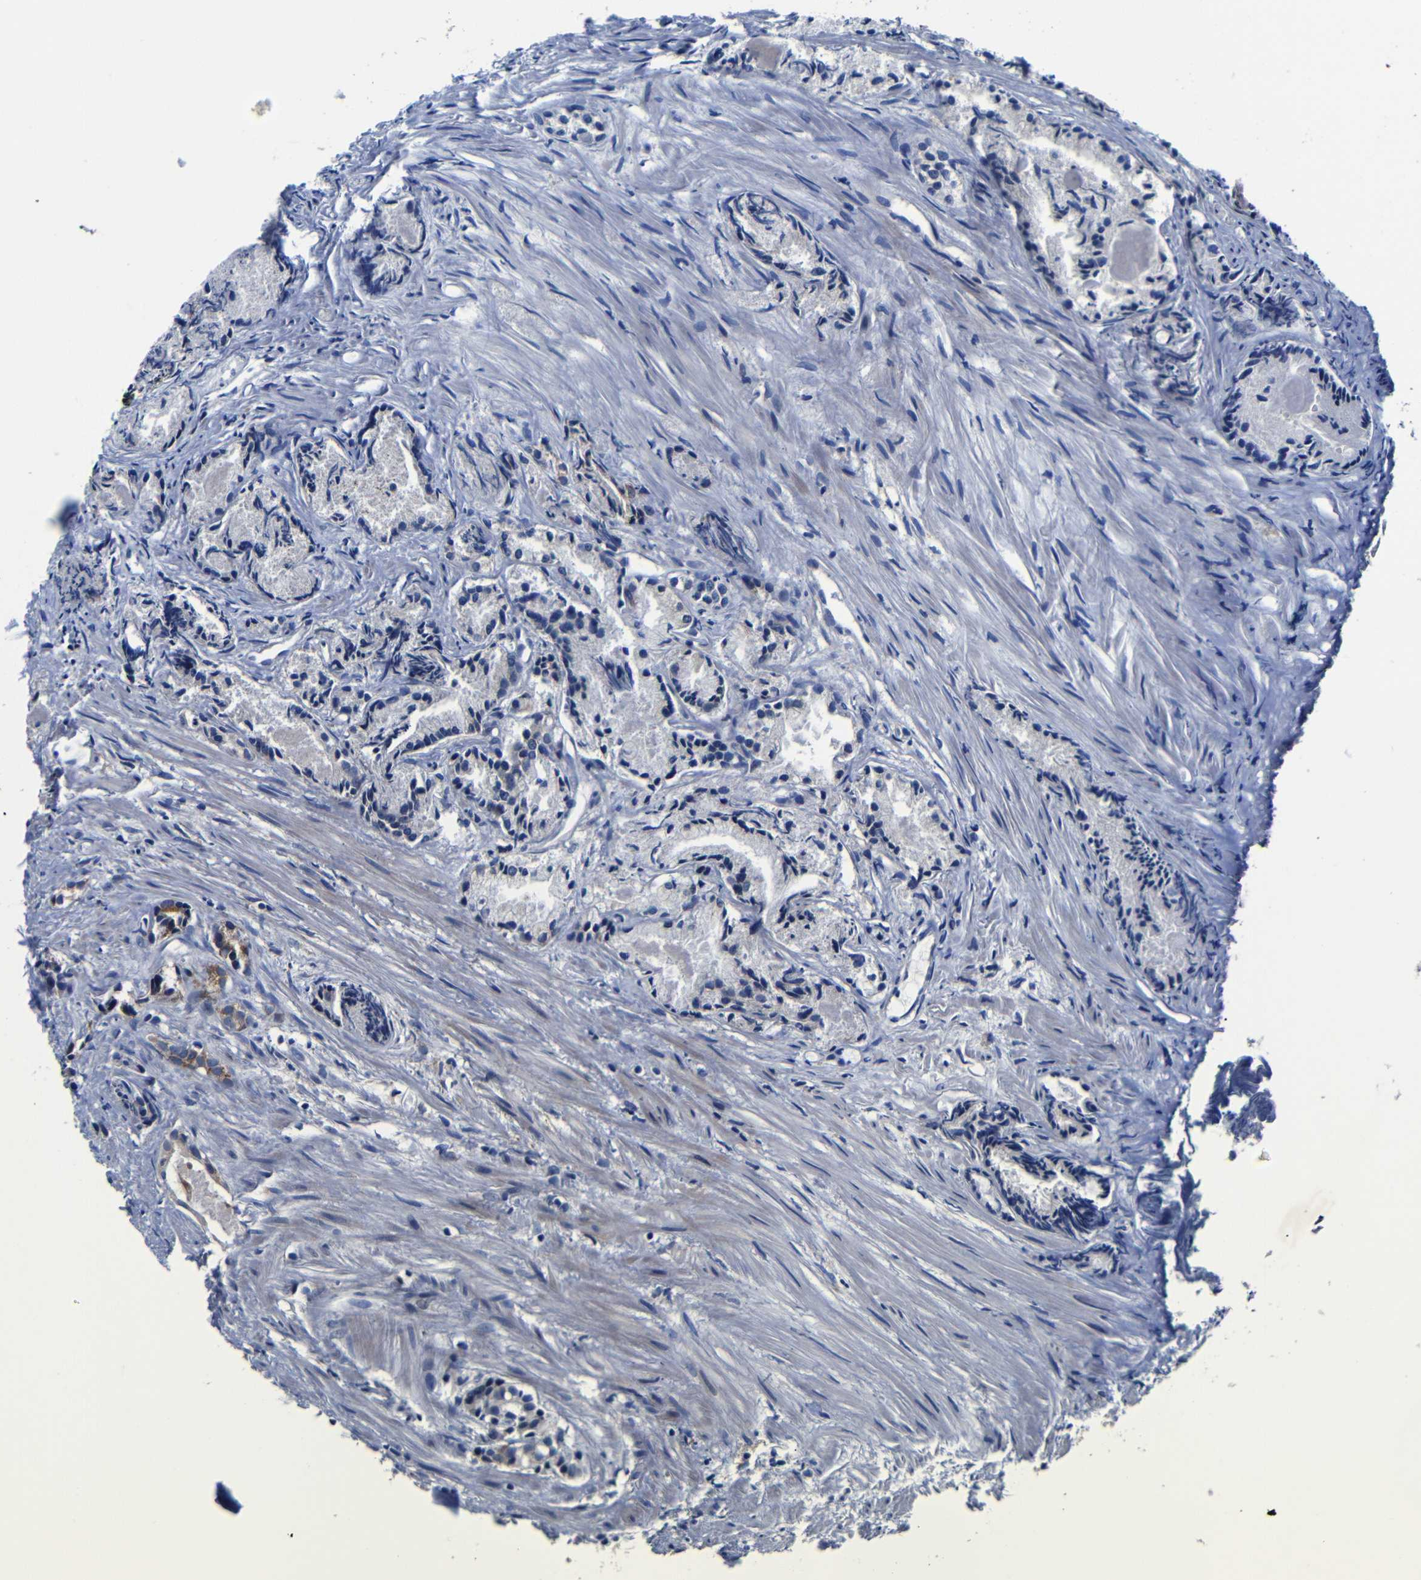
{"staining": {"intensity": "negative", "quantity": "none", "location": "none"}, "tissue": "prostate cancer", "cell_type": "Tumor cells", "image_type": "cancer", "snomed": [{"axis": "morphology", "description": "Adenocarcinoma, Low grade"}, {"axis": "topography", "description": "Prostate"}], "caption": "Tumor cells show no significant staining in prostate cancer (low-grade adenocarcinoma). Brightfield microscopy of IHC stained with DAB (3,3'-diaminobenzidine) (brown) and hematoxylin (blue), captured at high magnification.", "gene": "DEPP1", "patient": {"sex": "male", "age": 72}}